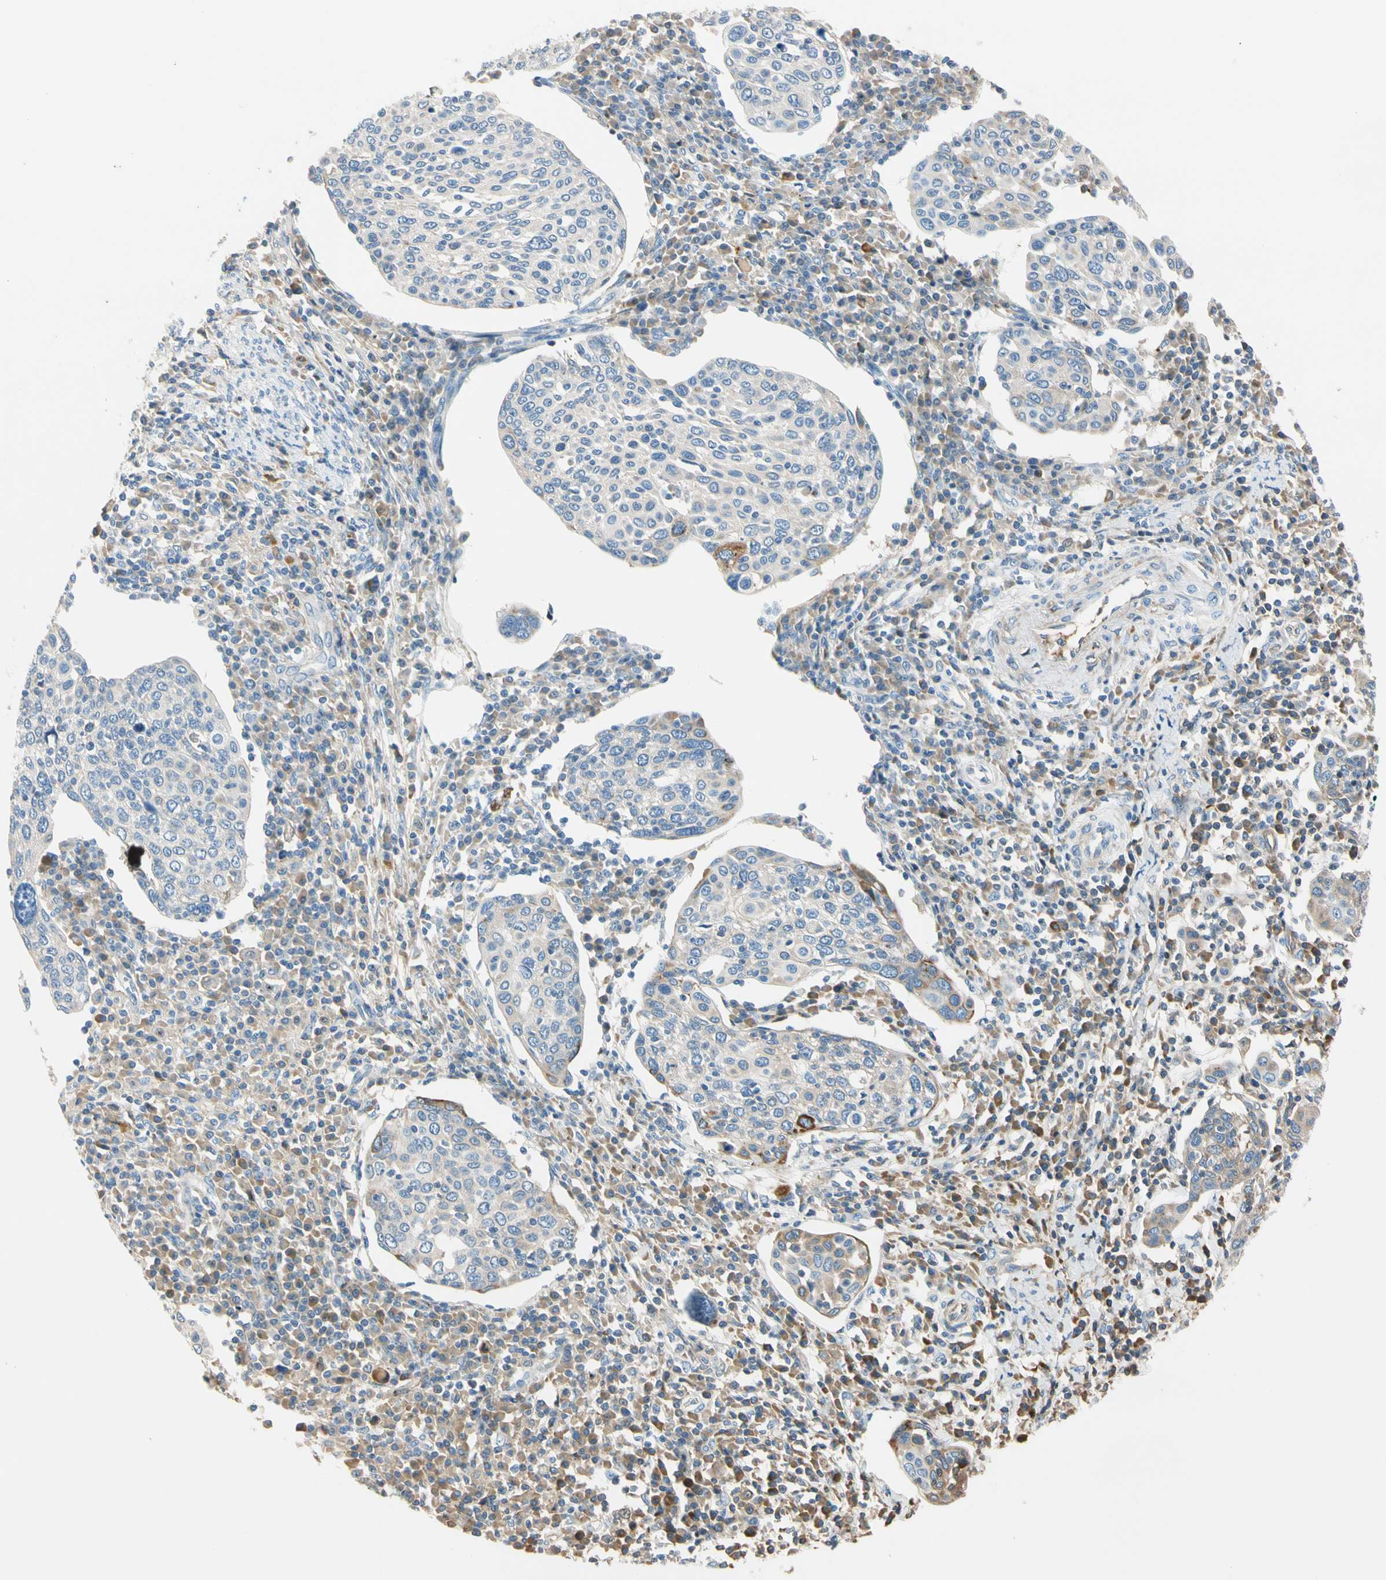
{"staining": {"intensity": "weak", "quantity": "25%-75%", "location": "cytoplasmic/membranous"}, "tissue": "cervical cancer", "cell_type": "Tumor cells", "image_type": "cancer", "snomed": [{"axis": "morphology", "description": "Squamous cell carcinoma, NOS"}, {"axis": "topography", "description": "Cervix"}], "caption": "Immunohistochemistry image of human cervical cancer stained for a protein (brown), which demonstrates low levels of weak cytoplasmic/membranous positivity in approximately 25%-75% of tumor cells.", "gene": "LAMB3", "patient": {"sex": "female", "age": 40}}